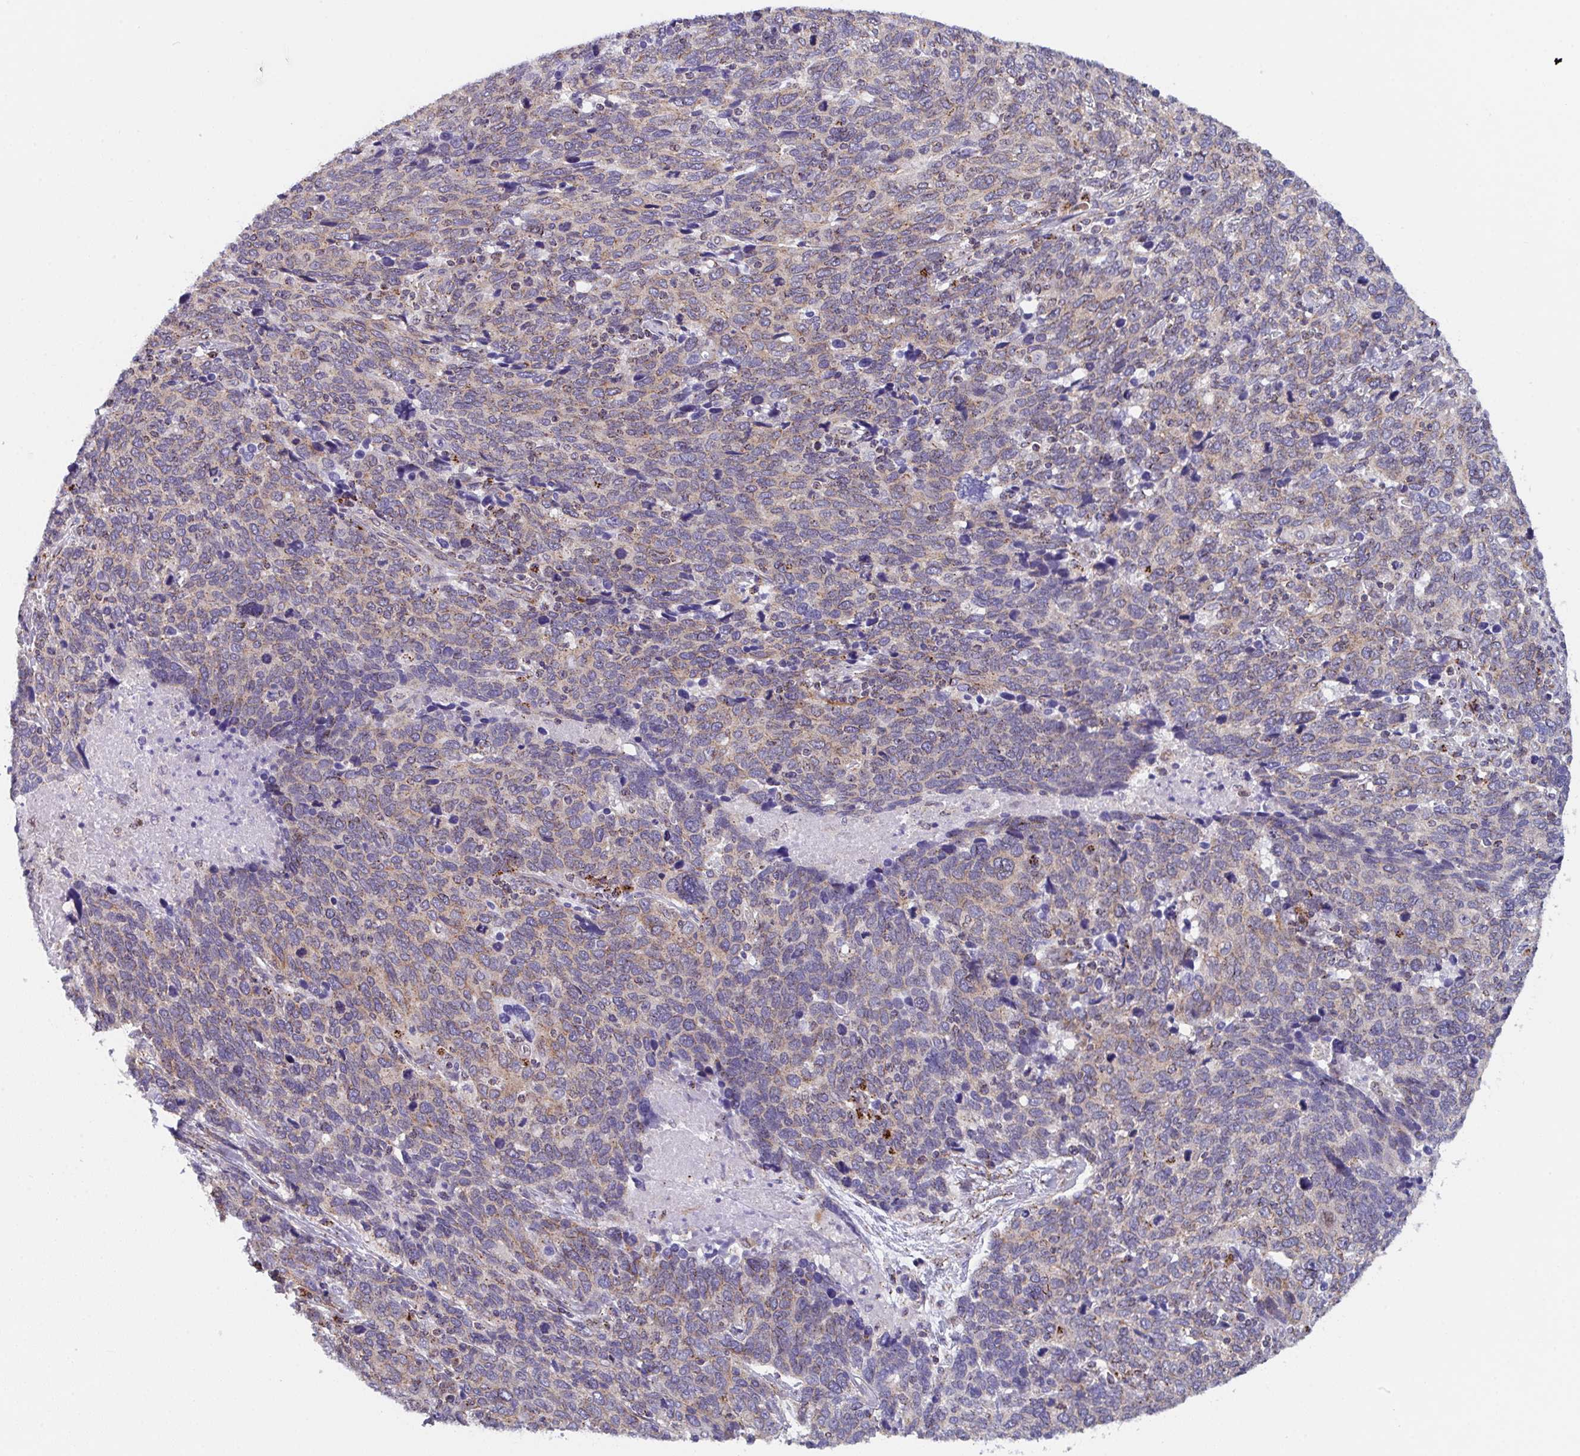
{"staining": {"intensity": "weak", "quantity": ">75%", "location": "cytoplasmic/membranous"}, "tissue": "cervical cancer", "cell_type": "Tumor cells", "image_type": "cancer", "snomed": [{"axis": "morphology", "description": "Squamous cell carcinoma, NOS"}, {"axis": "topography", "description": "Cervix"}], "caption": "Tumor cells exhibit low levels of weak cytoplasmic/membranous positivity in approximately >75% of cells in cervical squamous cell carcinoma.", "gene": "PROSER3", "patient": {"sex": "female", "age": 41}}